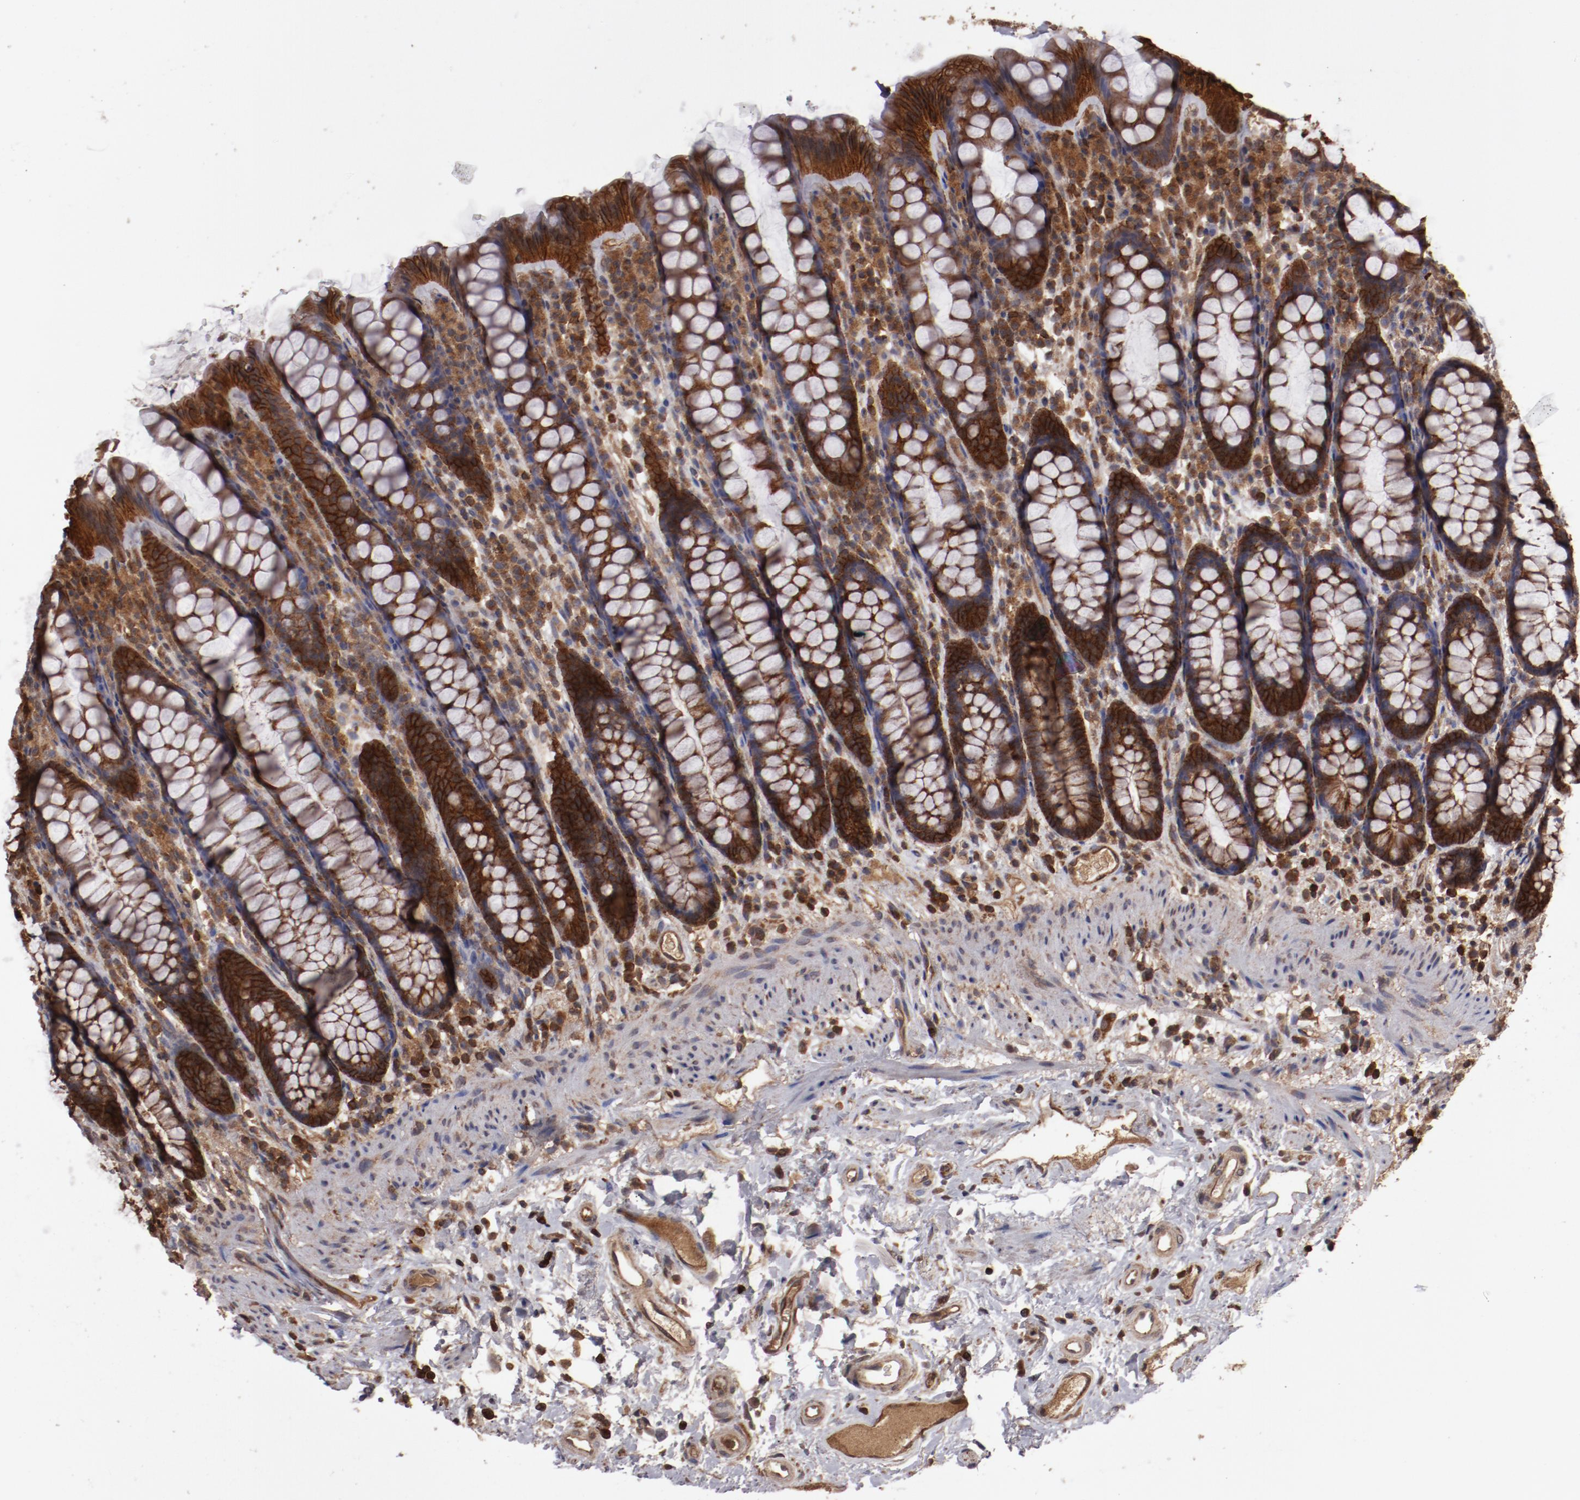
{"staining": {"intensity": "moderate", "quantity": ">75%", "location": "cytoplasmic/membranous"}, "tissue": "rectum", "cell_type": "Glandular cells", "image_type": "normal", "snomed": [{"axis": "morphology", "description": "Normal tissue, NOS"}, {"axis": "topography", "description": "Rectum"}], "caption": "Glandular cells exhibit medium levels of moderate cytoplasmic/membranous expression in about >75% of cells in normal human rectum. (DAB (3,3'-diaminobenzidine) = brown stain, brightfield microscopy at high magnification).", "gene": "RPS6KA6", "patient": {"sex": "male", "age": 92}}